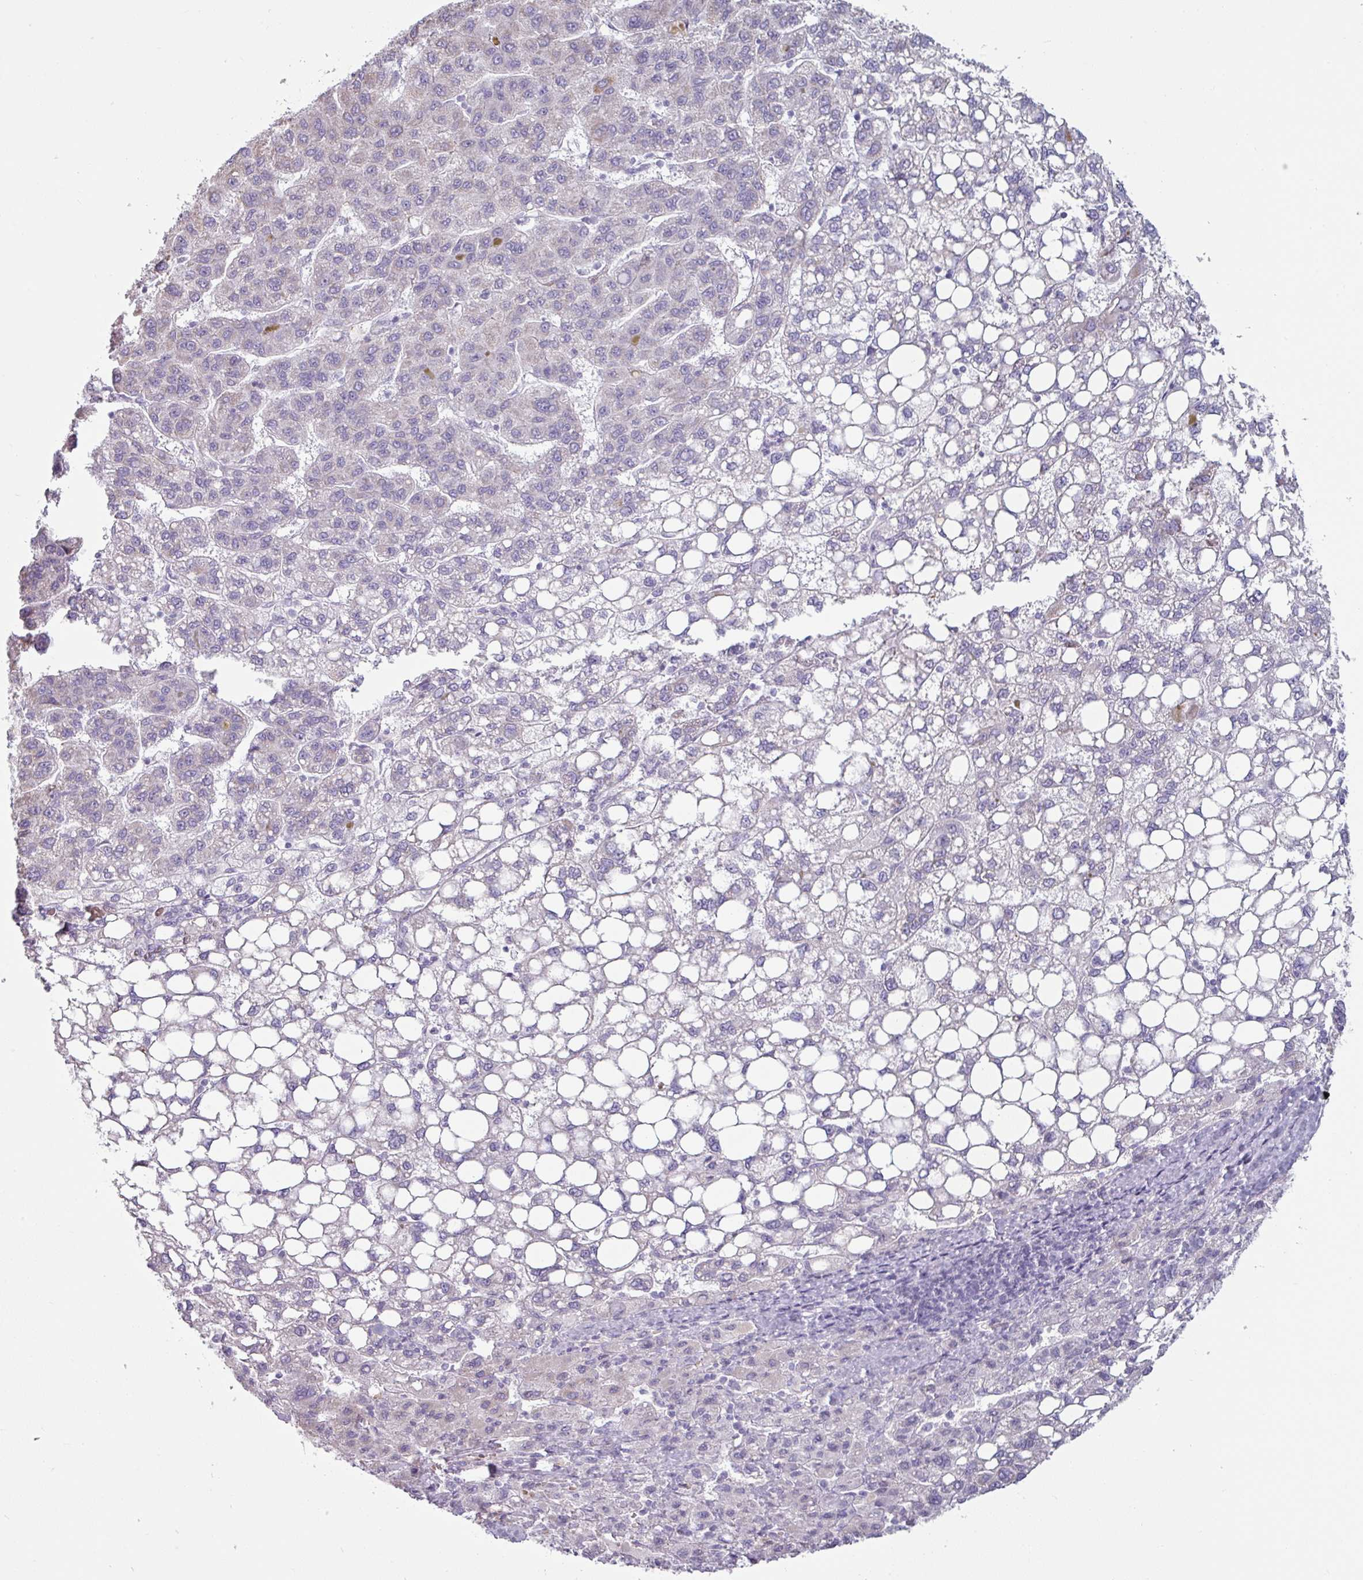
{"staining": {"intensity": "negative", "quantity": "none", "location": "none"}, "tissue": "liver cancer", "cell_type": "Tumor cells", "image_type": "cancer", "snomed": [{"axis": "morphology", "description": "Carcinoma, Hepatocellular, NOS"}, {"axis": "topography", "description": "Liver"}], "caption": "High magnification brightfield microscopy of liver hepatocellular carcinoma stained with DAB (3,3'-diaminobenzidine) (brown) and counterstained with hematoxylin (blue): tumor cells show no significant expression.", "gene": "CLCA1", "patient": {"sex": "female", "age": 82}}